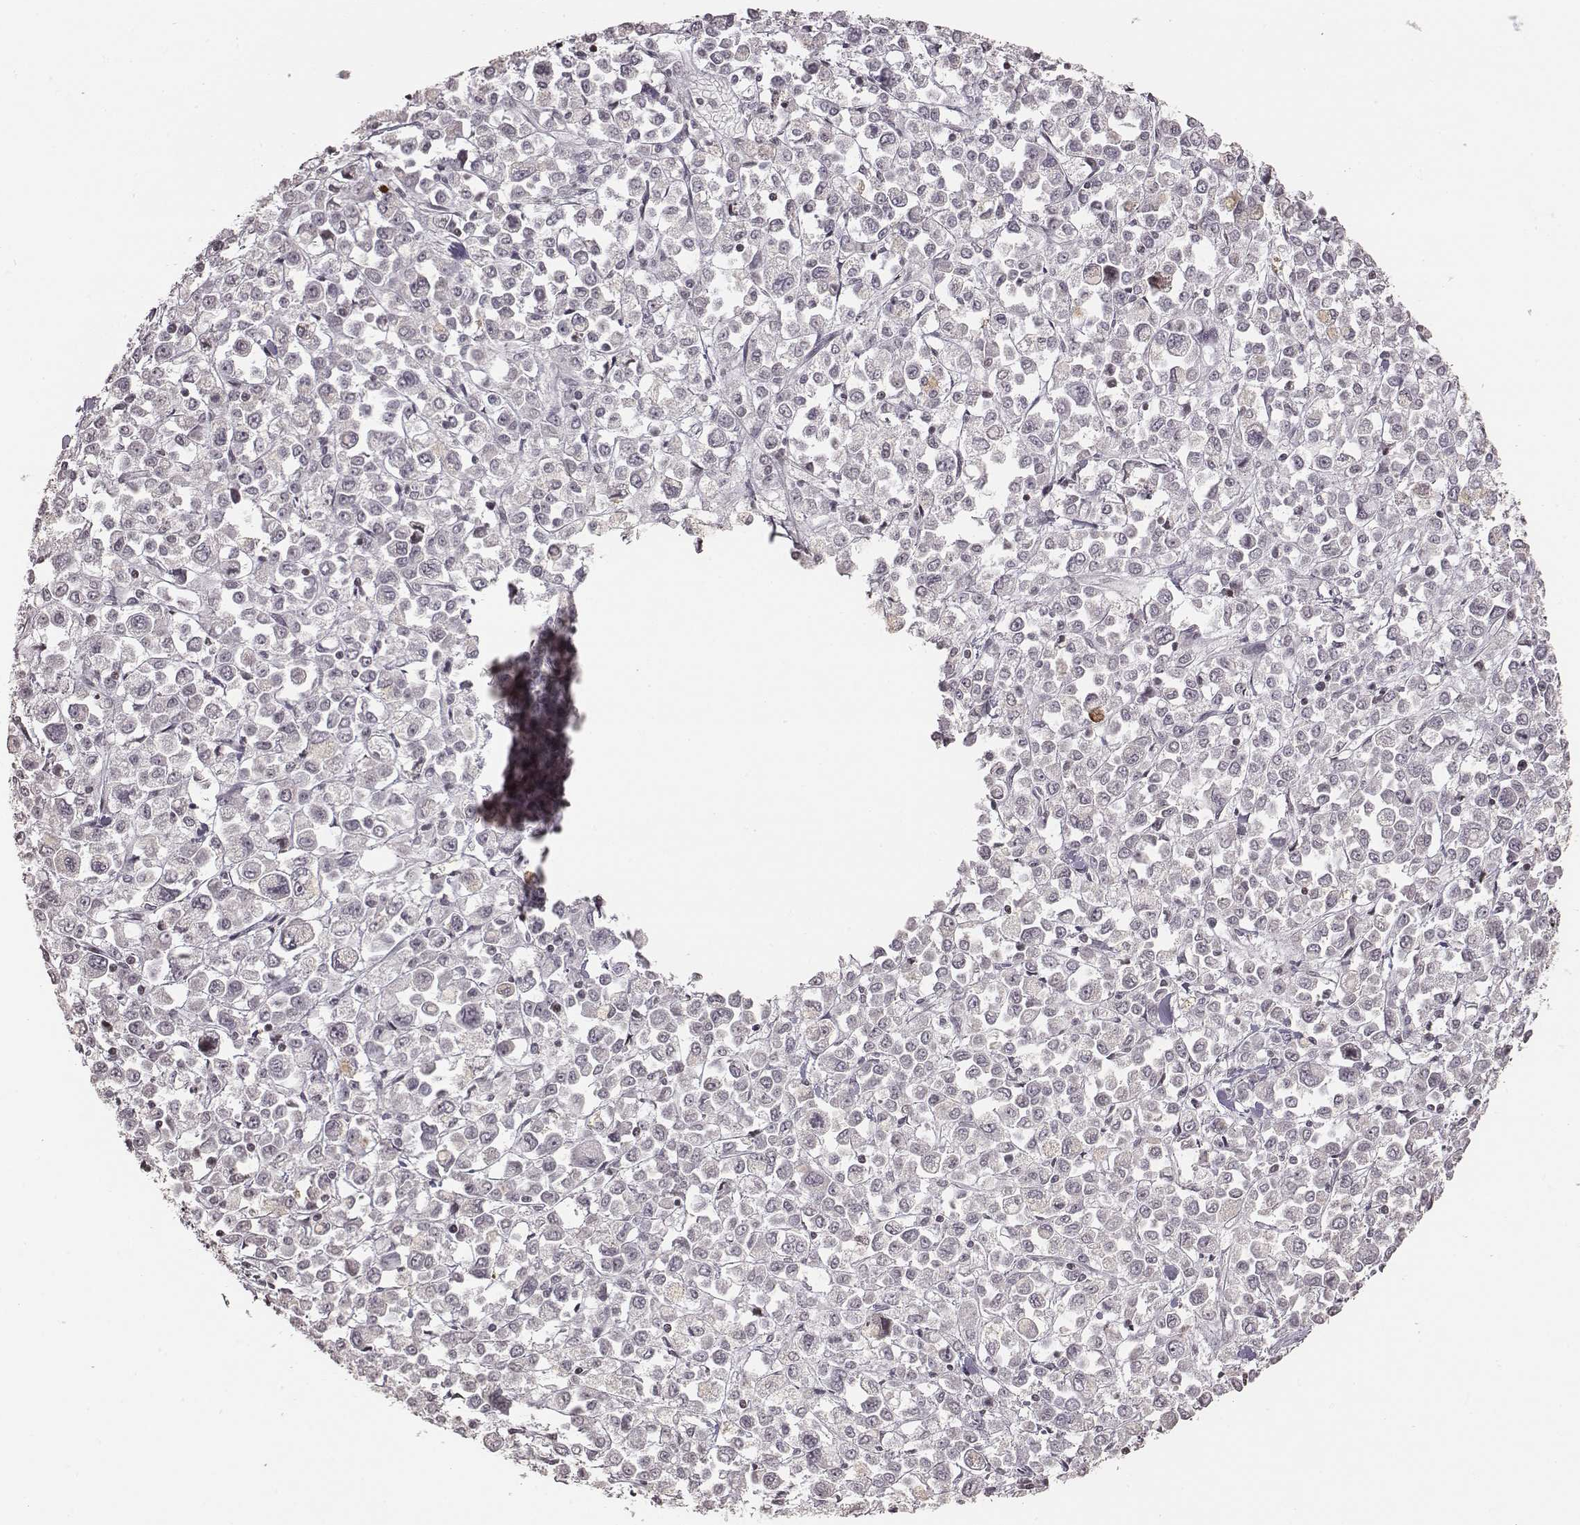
{"staining": {"intensity": "negative", "quantity": "none", "location": "none"}, "tissue": "stomach cancer", "cell_type": "Tumor cells", "image_type": "cancer", "snomed": [{"axis": "morphology", "description": "Adenocarcinoma, NOS"}, {"axis": "topography", "description": "Stomach, upper"}], "caption": "Immunohistochemistry (IHC) histopathology image of neoplastic tissue: stomach adenocarcinoma stained with DAB (3,3'-diaminobenzidine) shows no significant protein positivity in tumor cells. (Brightfield microscopy of DAB (3,3'-diaminobenzidine) IHC at high magnification).", "gene": "GRM4", "patient": {"sex": "male", "age": 70}}